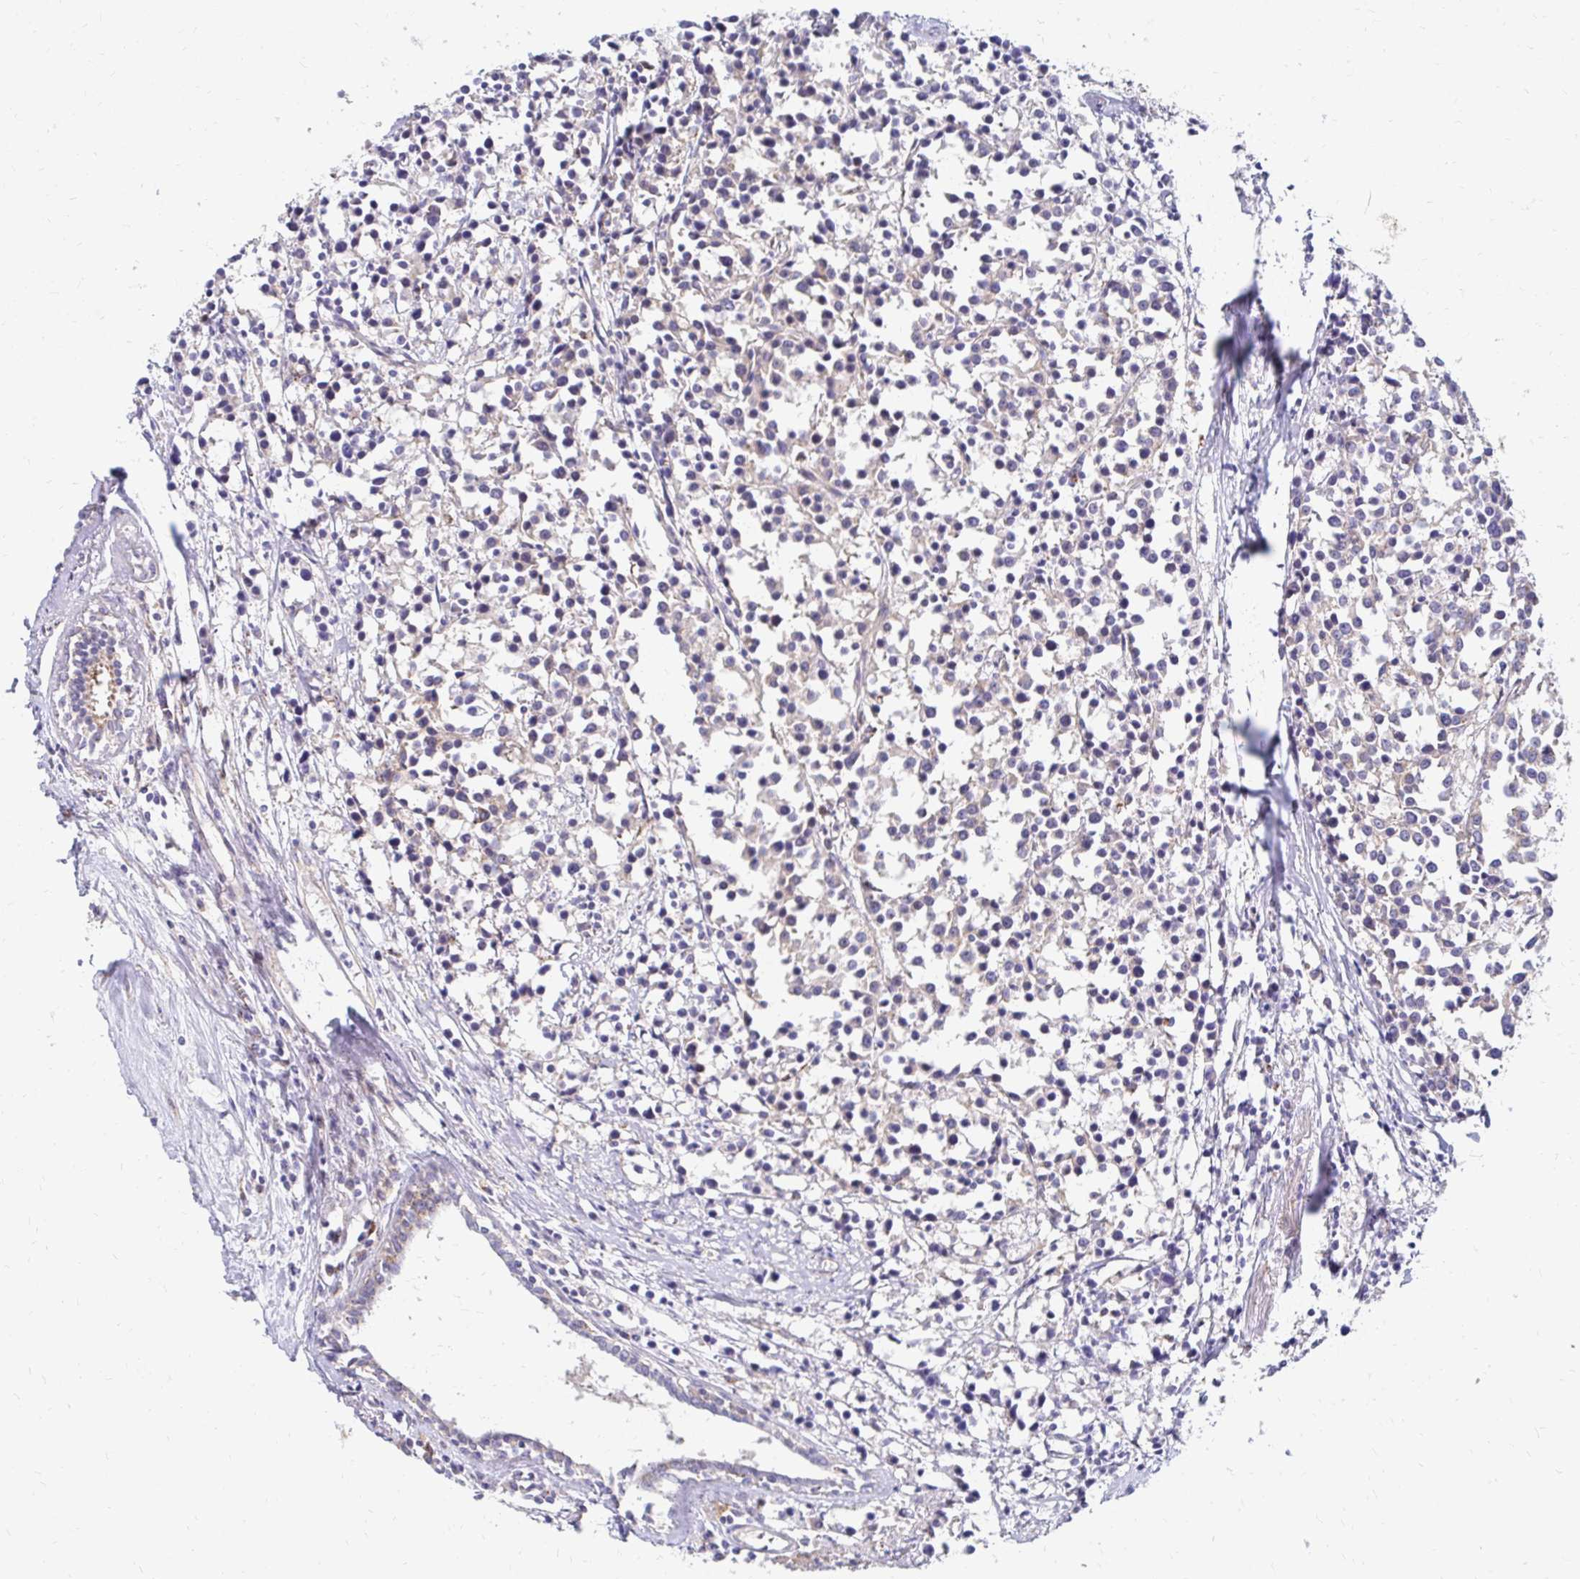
{"staining": {"intensity": "negative", "quantity": "none", "location": "none"}, "tissue": "breast cancer", "cell_type": "Tumor cells", "image_type": "cancer", "snomed": [{"axis": "morphology", "description": "Duct carcinoma"}, {"axis": "topography", "description": "Breast"}], "caption": "Immunohistochemistry (IHC) of intraductal carcinoma (breast) exhibits no staining in tumor cells.", "gene": "IDUA", "patient": {"sex": "female", "age": 80}}